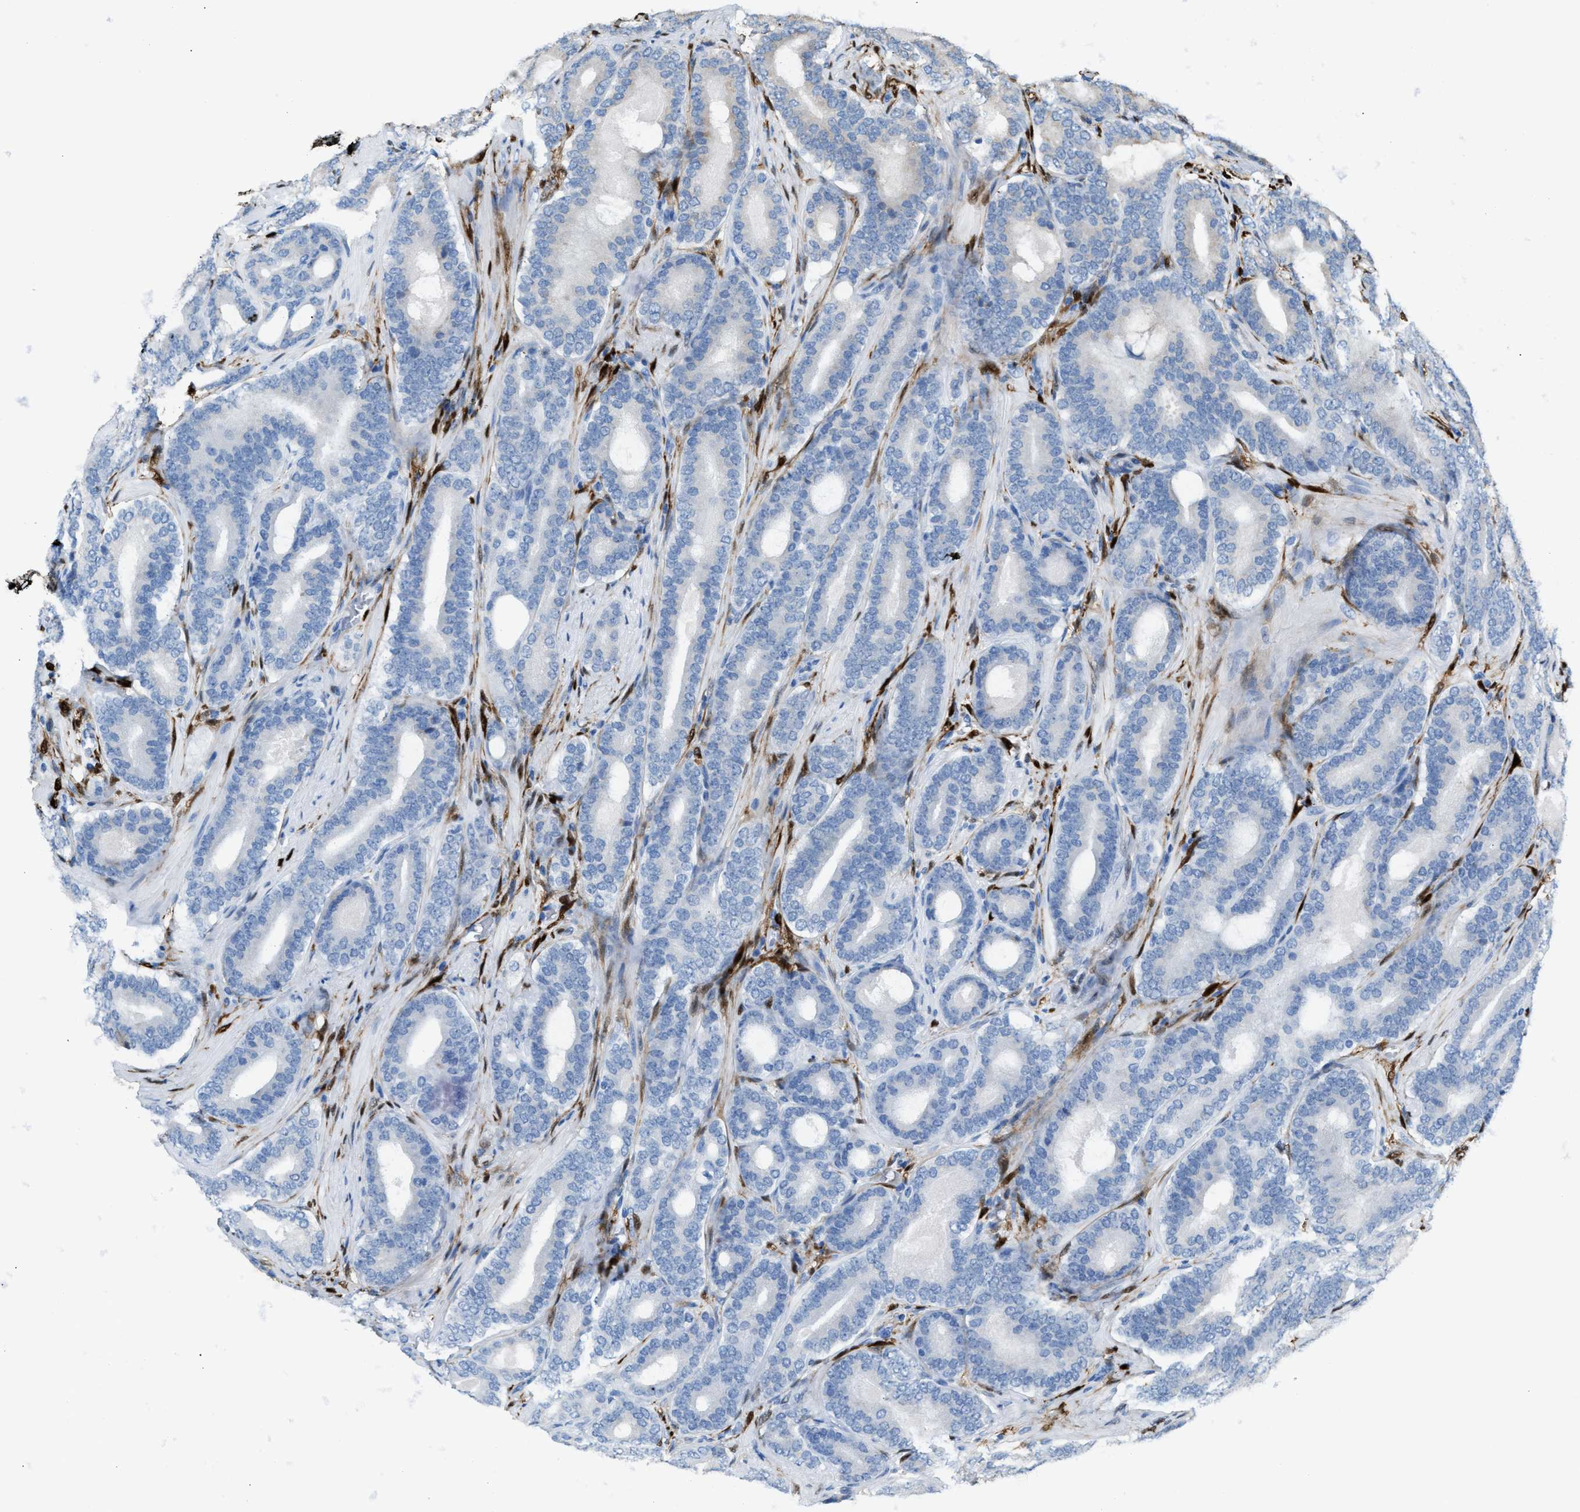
{"staining": {"intensity": "negative", "quantity": "none", "location": "none"}, "tissue": "prostate cancer", "cell_type": "Tumor cells", "image_type": "cancer", "snomed": [{"axis": "morphology", "description": "Adenocarcinoma, High grade"}, {"axis": "topography", "description": "Prostate"}], "caption": "A high-resolution micrograph shows IHC staining of prostate cancer (high-grade adenocarcinoma), which displays no significant expression in tumor cells.", "gene": "CA3", "patient": {"sex": "male", "age": 60}}